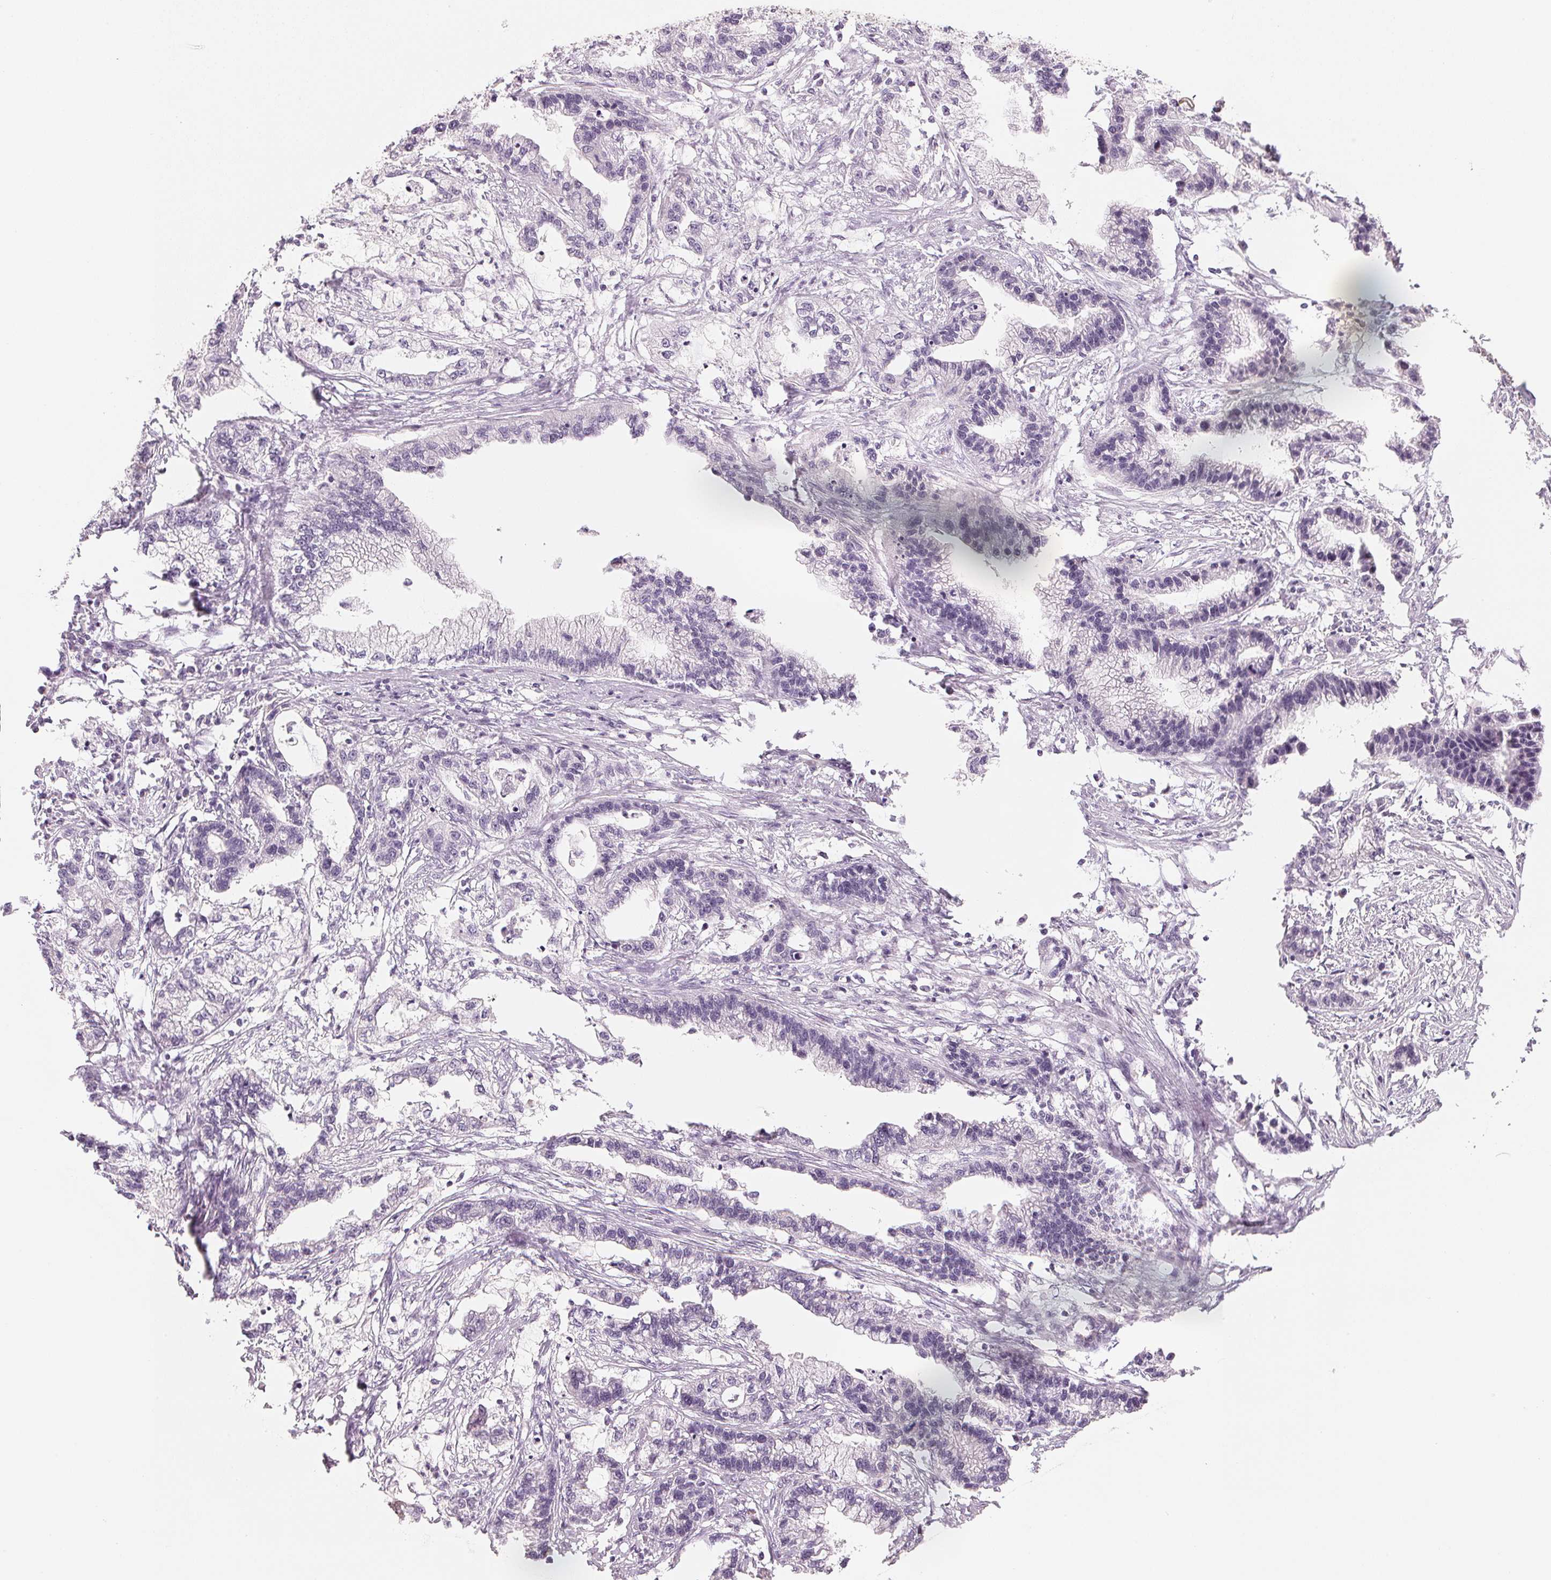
{"staining": {"intensity": "negative", "quantity": "none", "location": "none"}, "tissue": "stomach cancer", "cell_type": "Tumor cells", "image_type": "cancer", "snomed": [{"axis": "morphology", "description": "Adenocarcinoma, NOS"}, {"axis": "topography", "description": "Stomach"}], "caption": "Tumor cells show no significant staining in stomach cancer.", "gene": "ANKRD31", "patient": {"sex": "male", "age": 83}}